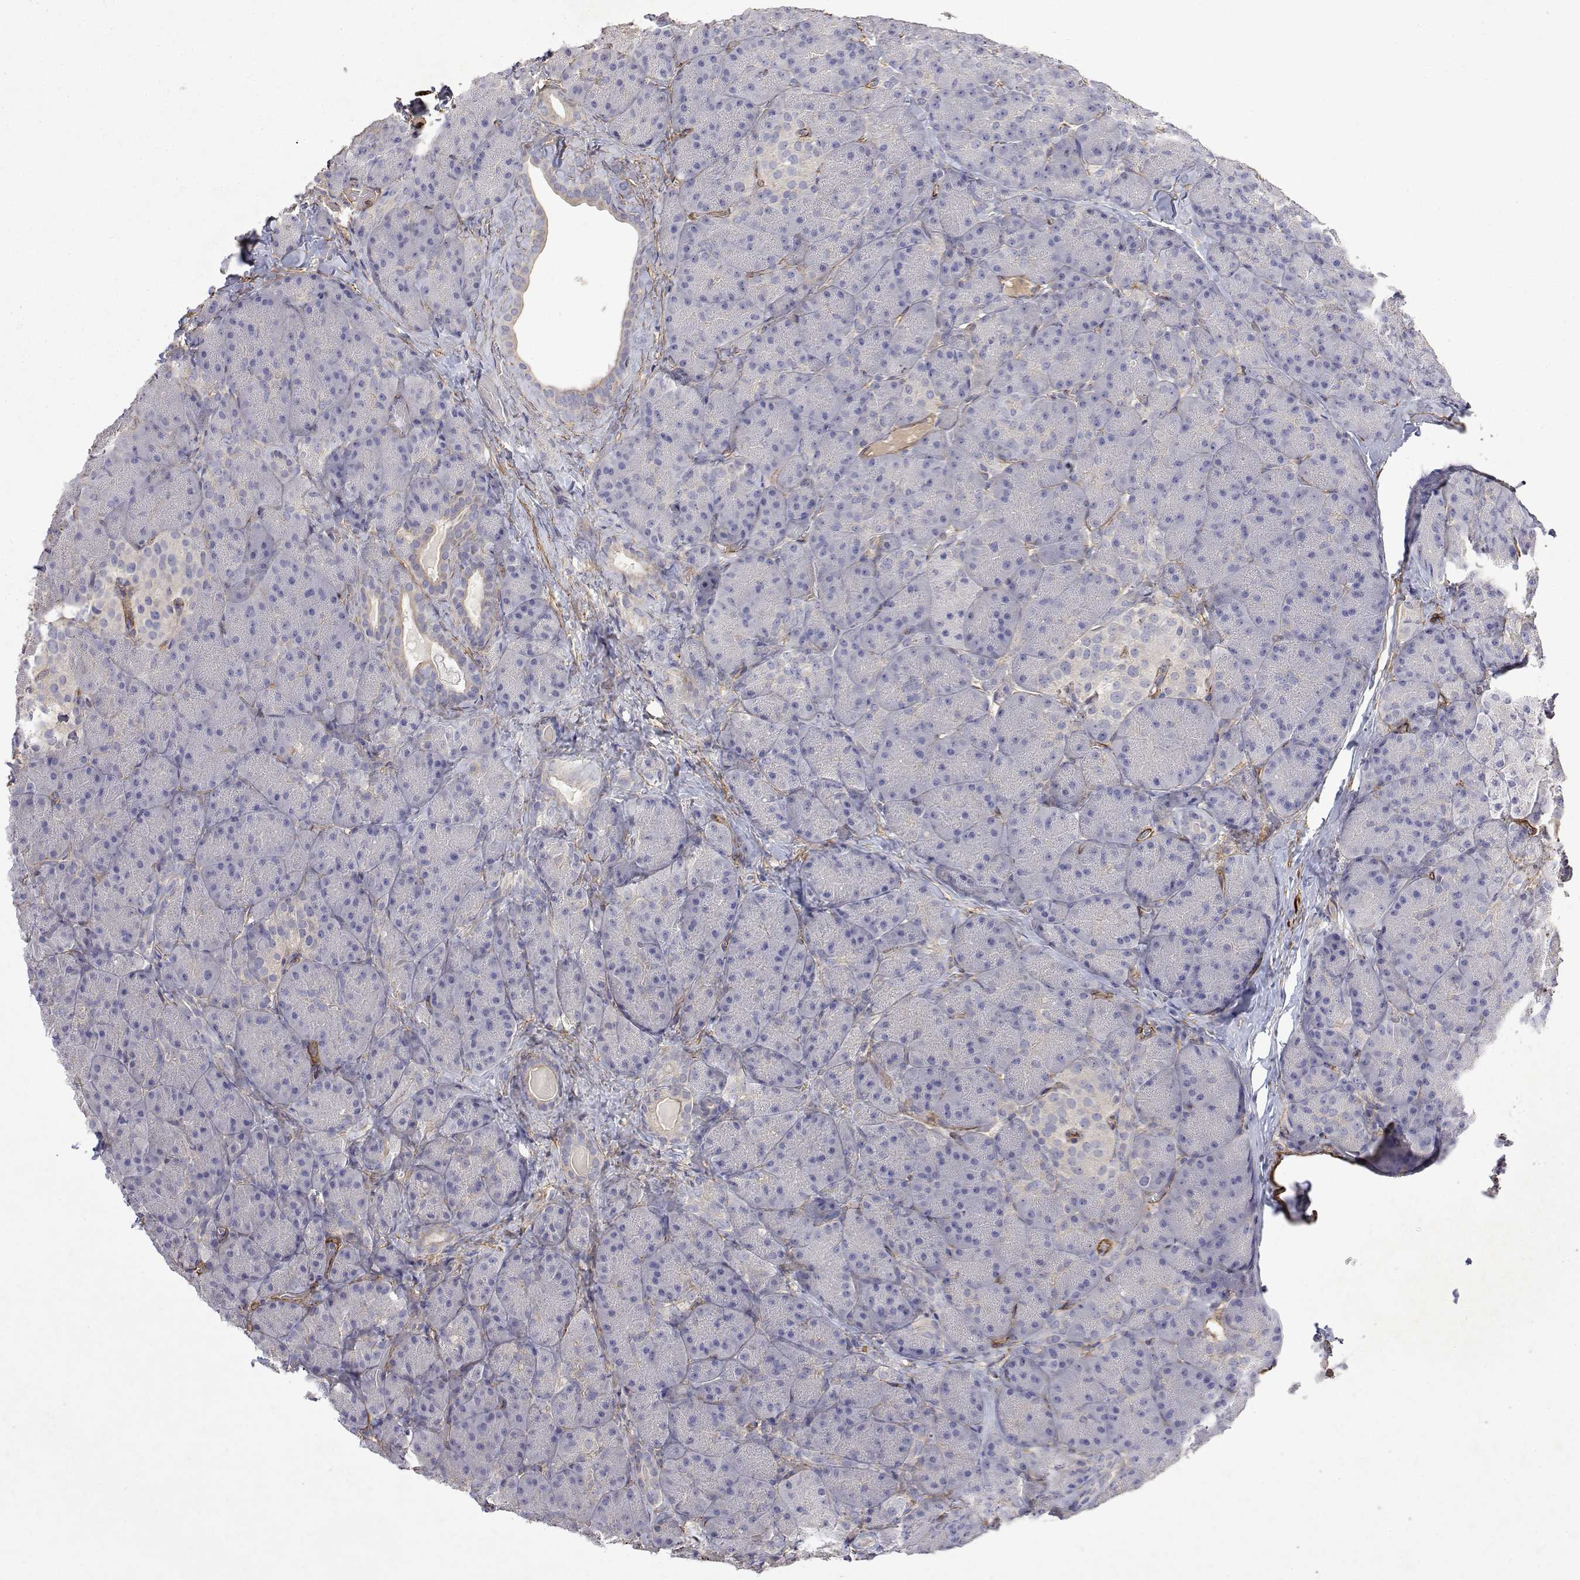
{"staining": {"intensity": "negative", "quantity": "none", "location": "none"}, "tissue": "pancreas", "cell_type": "Exocrine glandular cells", "image_type": "normal", "snomed": [{"axis": "morphology", "description": "Normal tissue, NOS"}, {"axis": "topography", "description": "Pancreas"}], "caption": "Immunohistochemistry of unremarkable pancreas shows no expression in exocrine glandular cells.", "gene": "SOWAHD", "patient": {"sex": "male", "age": 57}}